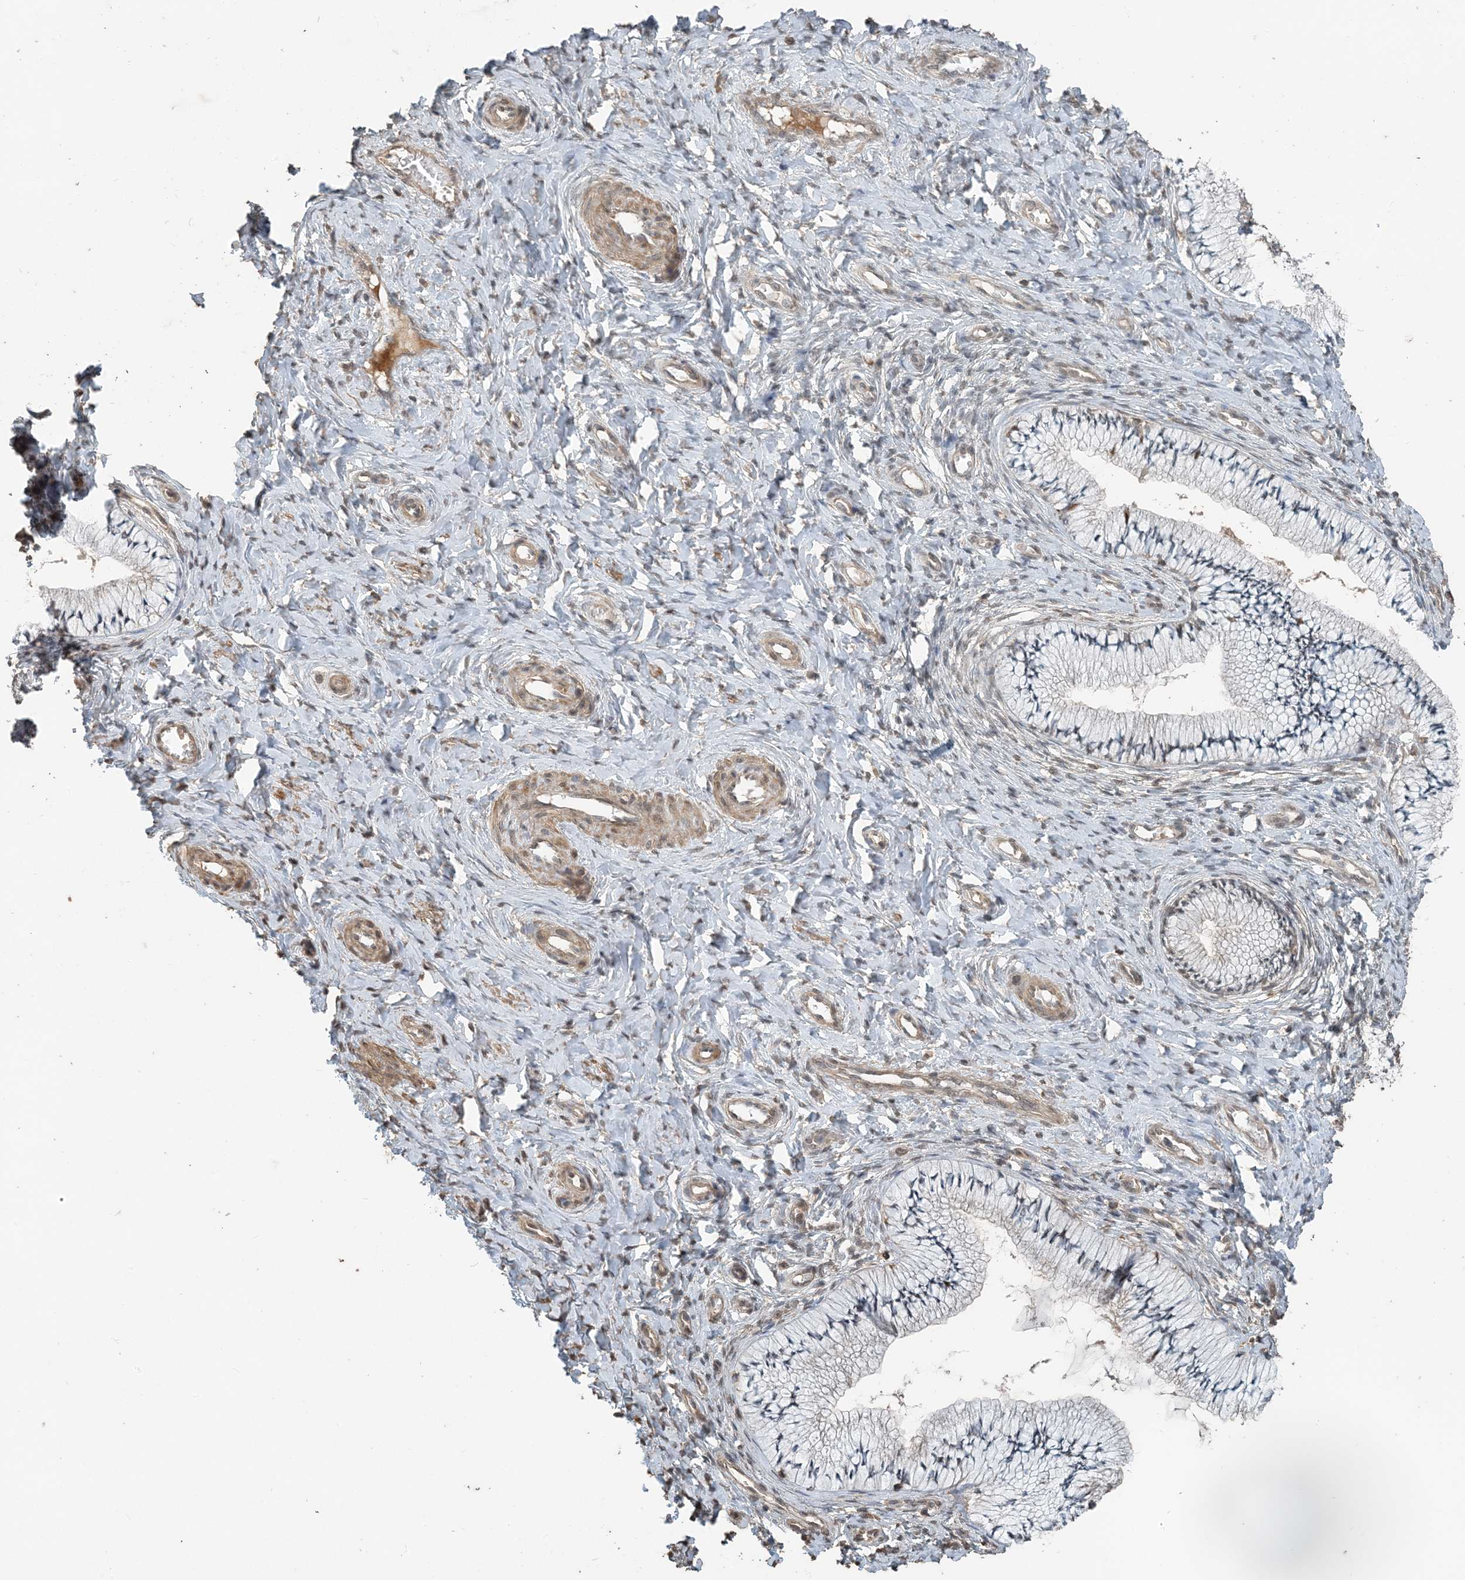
{"staining": {"intensity": "negative", "quantity": "none", "location": "none"}, "tissue": "cervix", "cell_type": "Glandular cells", "image_type": "normal", "snomed": [{"axis": "morphology", "description": "Normal tissue, NOS"}, {"axis": "topography", "description": "Cervix"}], "caption": "Immunohistochemistry of unremarkable cervix demonstrates no positivity in glandular cells. (DAB IHC visualized using brightfield microscopy, high magnification).", "gene": "ZC3H12A", "patient": {"sex": "female", "age": 36}}